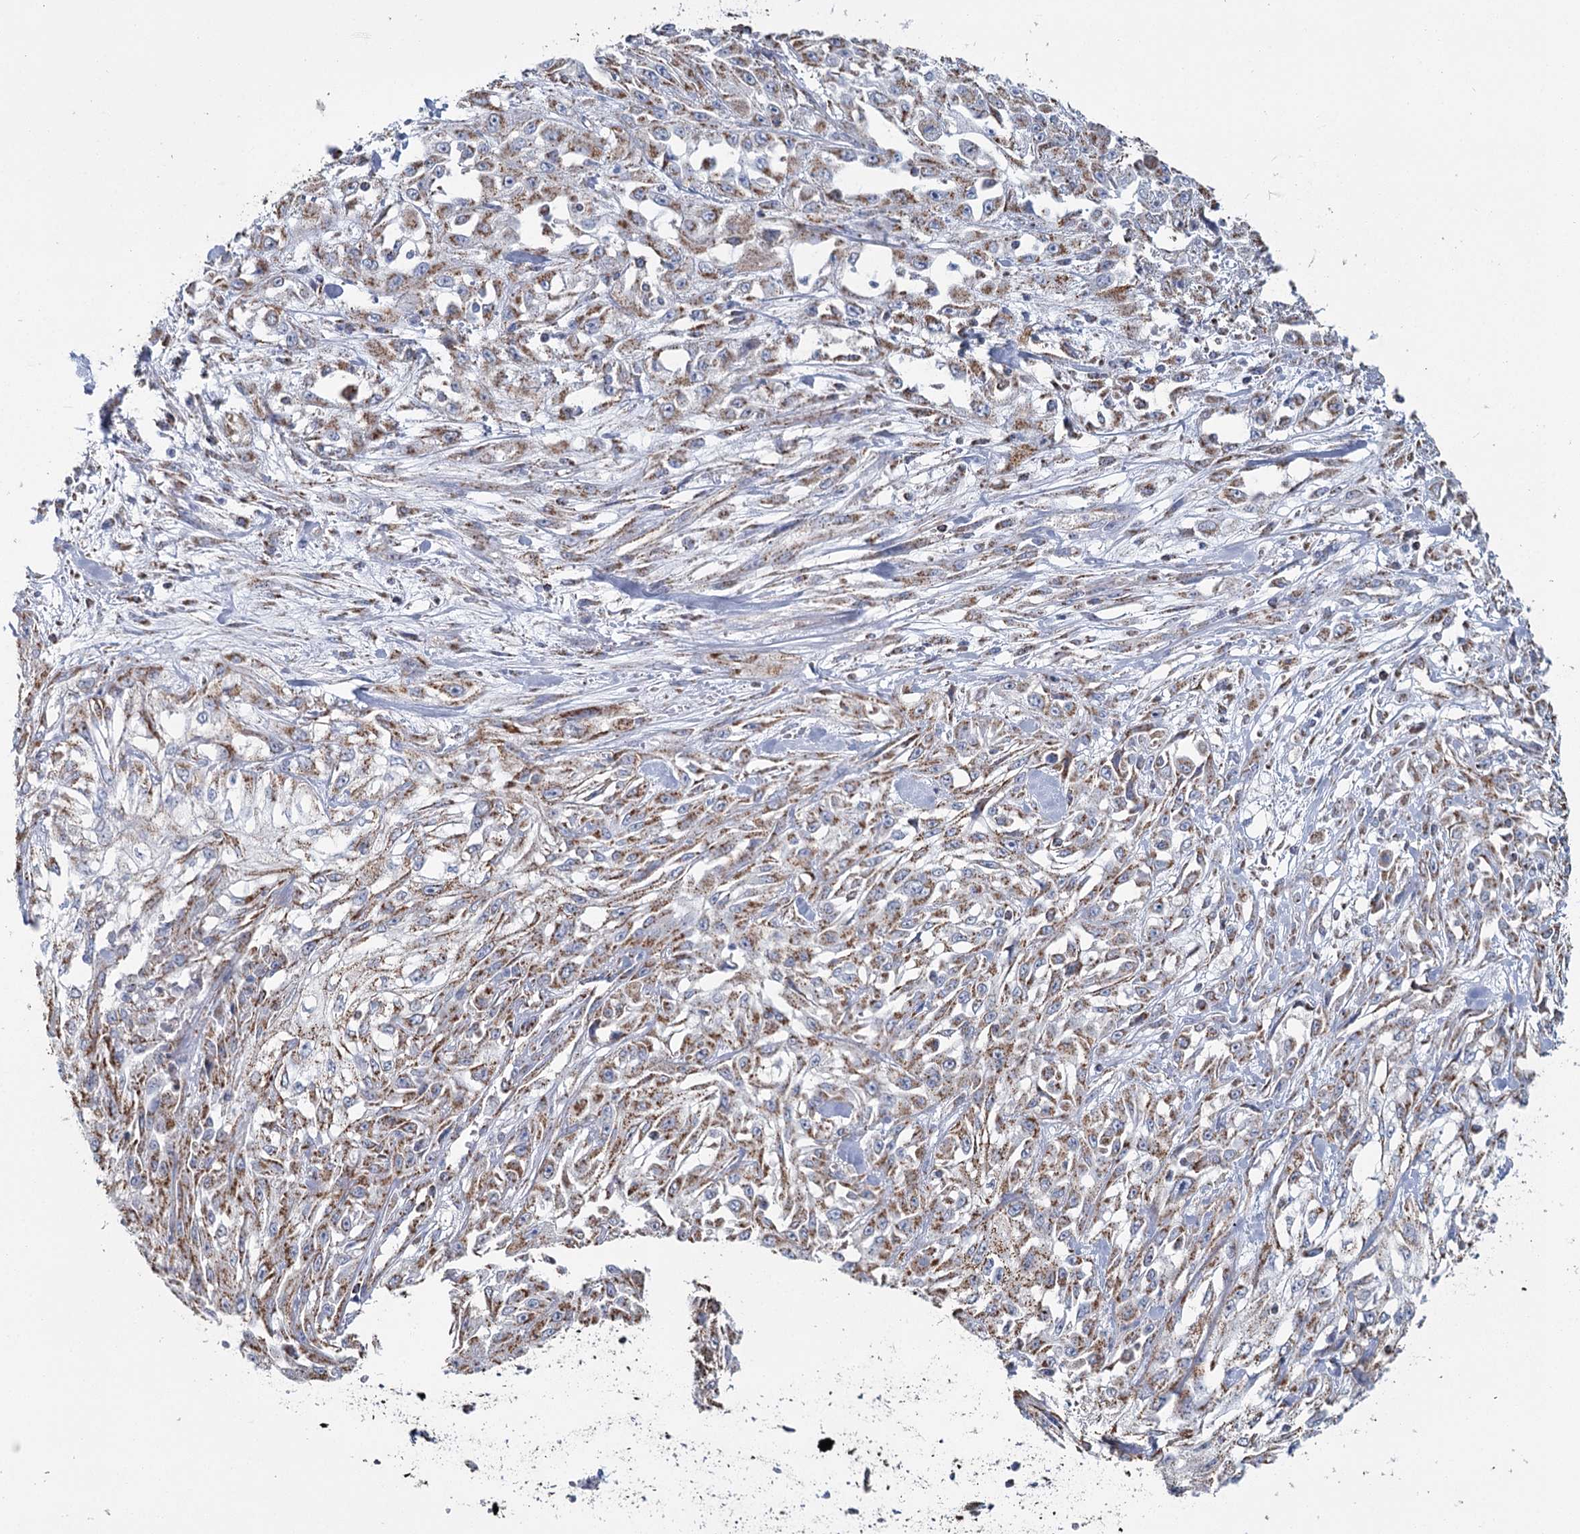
{"staining": {"intensity": "moderate", "quantity": ">75%", "location": "cytoplasmic/membranous"}, "tissue": "skin cancer", "cell_type": "Tumor cells", "image_type": "cancer", "snomed": [{"axis": "morphology", "description": "Squamous cell carcinoma, NOS"}, {"axis": "morphology", "description": "Squamous cell carcinoma, metastatic, NOS"}, {"axis": "topography", "description": "Skin"}, {"axis": "topography", "description": "Lymph node"}], "caption": "Protein positivity by IHC reveals moderate cytoplasmic/membranous expression in about >75% of tumor cells in skin cancer (squamous cell carcinoma).", "gene": "MRPL44", "patient": {"sex": "male", "age": 75}}